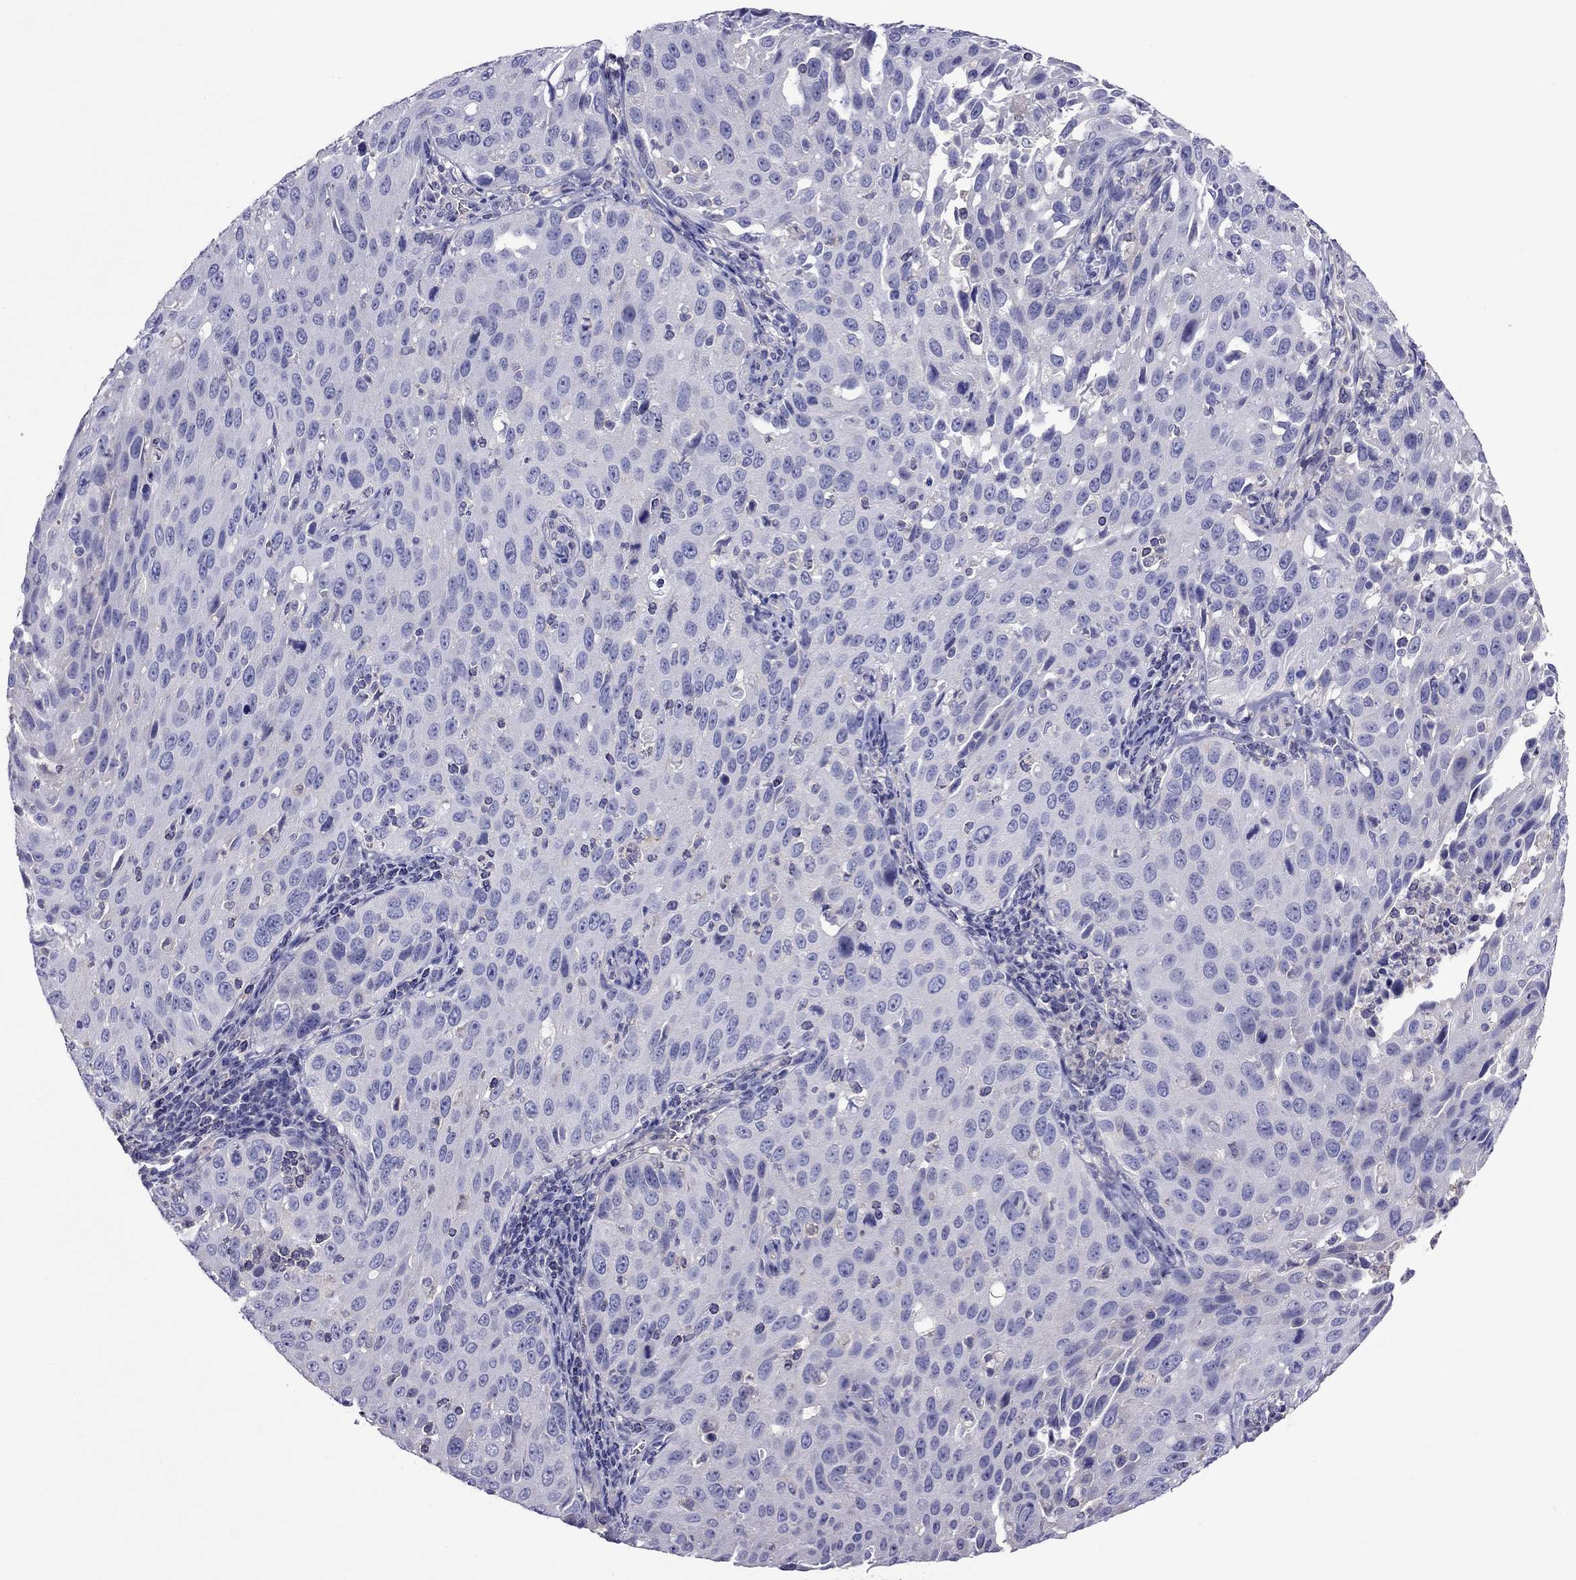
{"staining": {"intensity": "negative", "quantity": "none", "location": "none"}, "tissue": "cervical cancer", "cell_type": "Tumor cells", "image_type": "cancer", "snomed": [{"axis": "morphology", "description": "Squamous cell carcinoma, NOS"}, {"axis": "topography", "description": "Cervix"}], "caption": "The photomicrograph reveals no significant expression in tumor cells of cervical cancer.", "gene": "TEX22", "patient": {"sex": "female", "age": 26}}